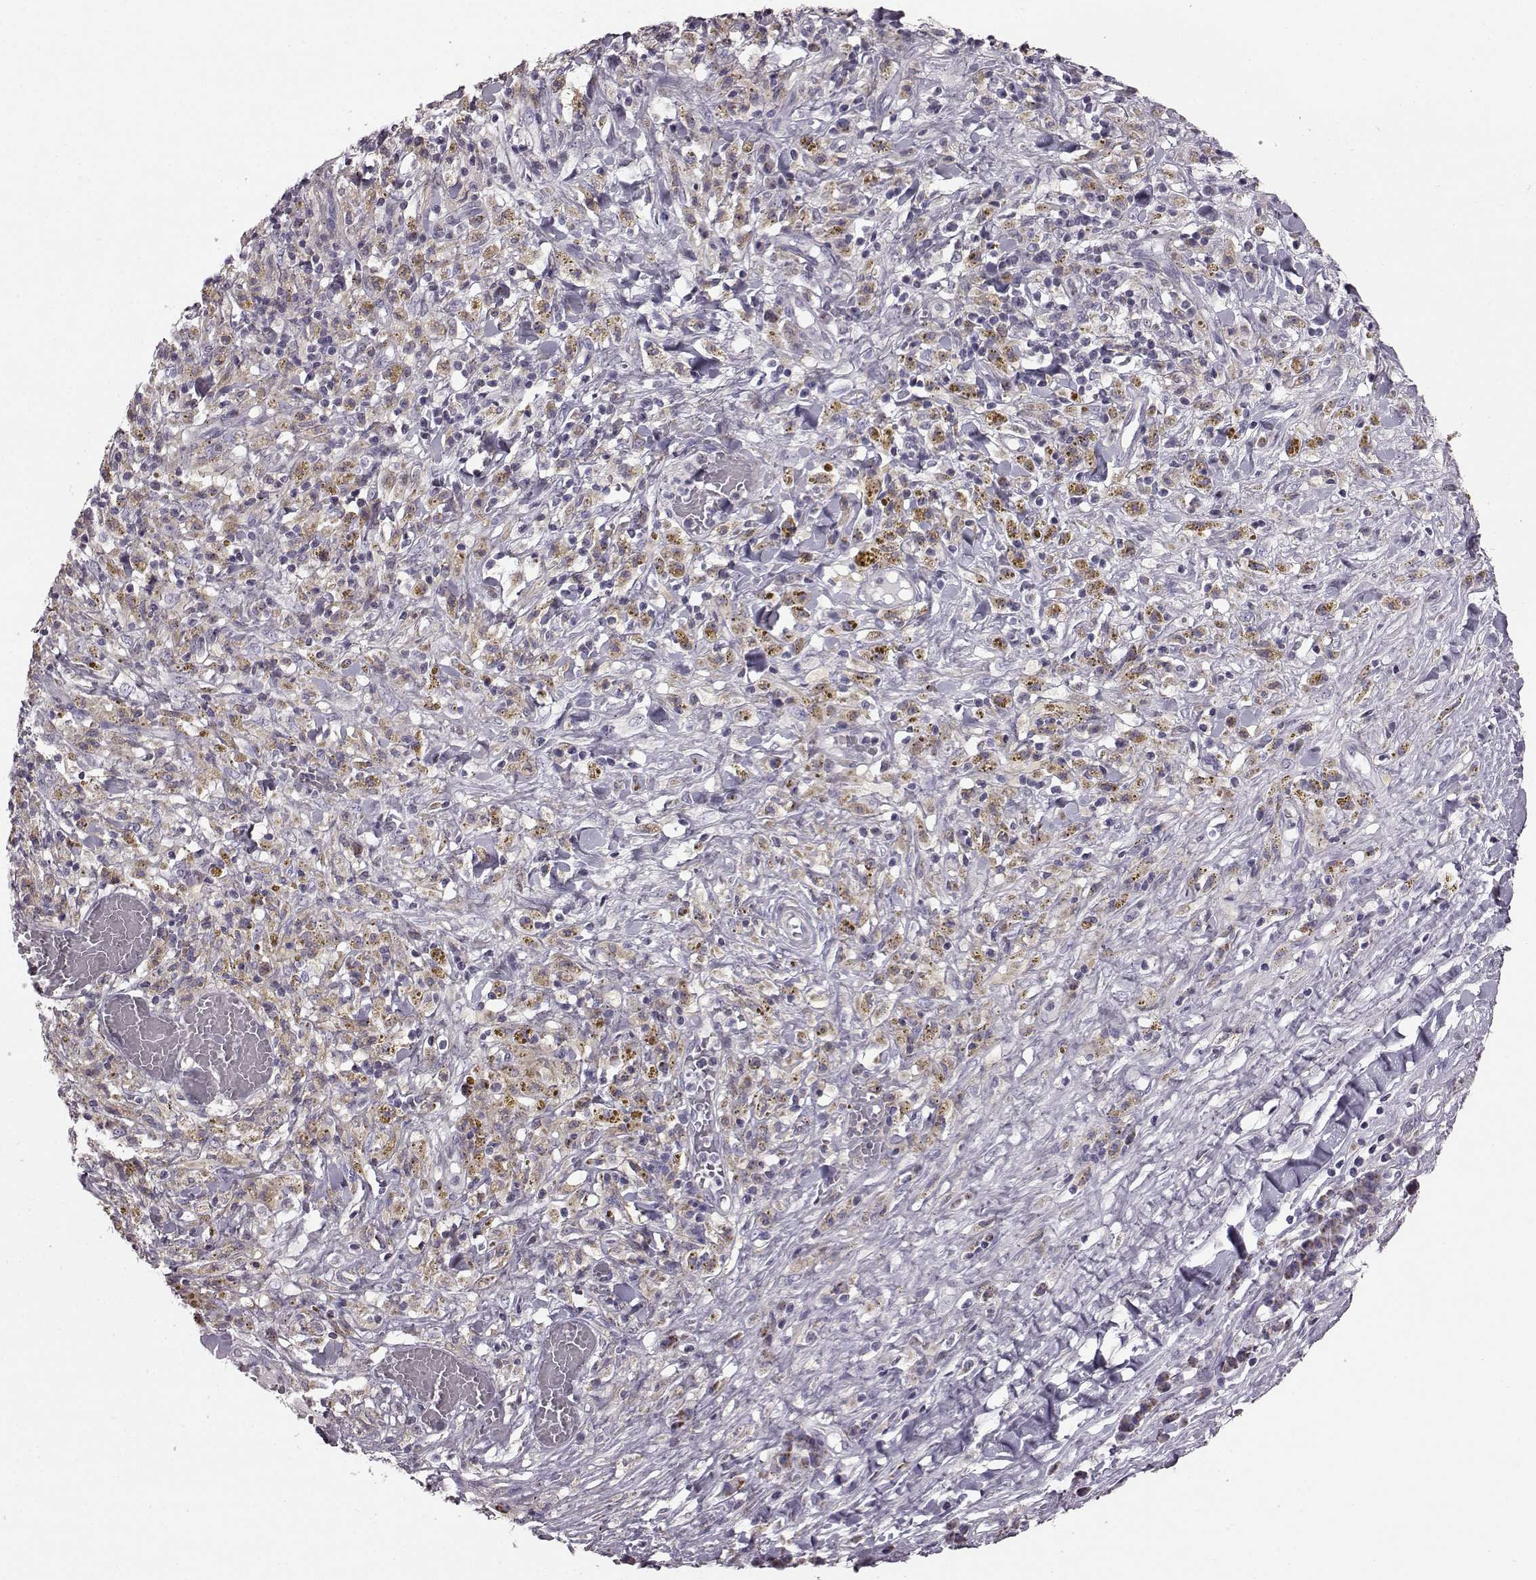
{"staining": {"intensity": "weak", "quantity": "<25%", "location": "cytoplasmic/membranous"}, "tissue": "melanoma", "cell_type": "Tumor cells", "image_type": "cancer", "snomed": [{"axis": "morphology", "description": "Malignant melanoma, NOS"}, {"axis": "topography", "description": "Skin"}], "caption": "An image of human melanoma is negative for staining in tumor cells.", "gene": "ATP5MF", "patient": {"sex": "female", "age": 91}}